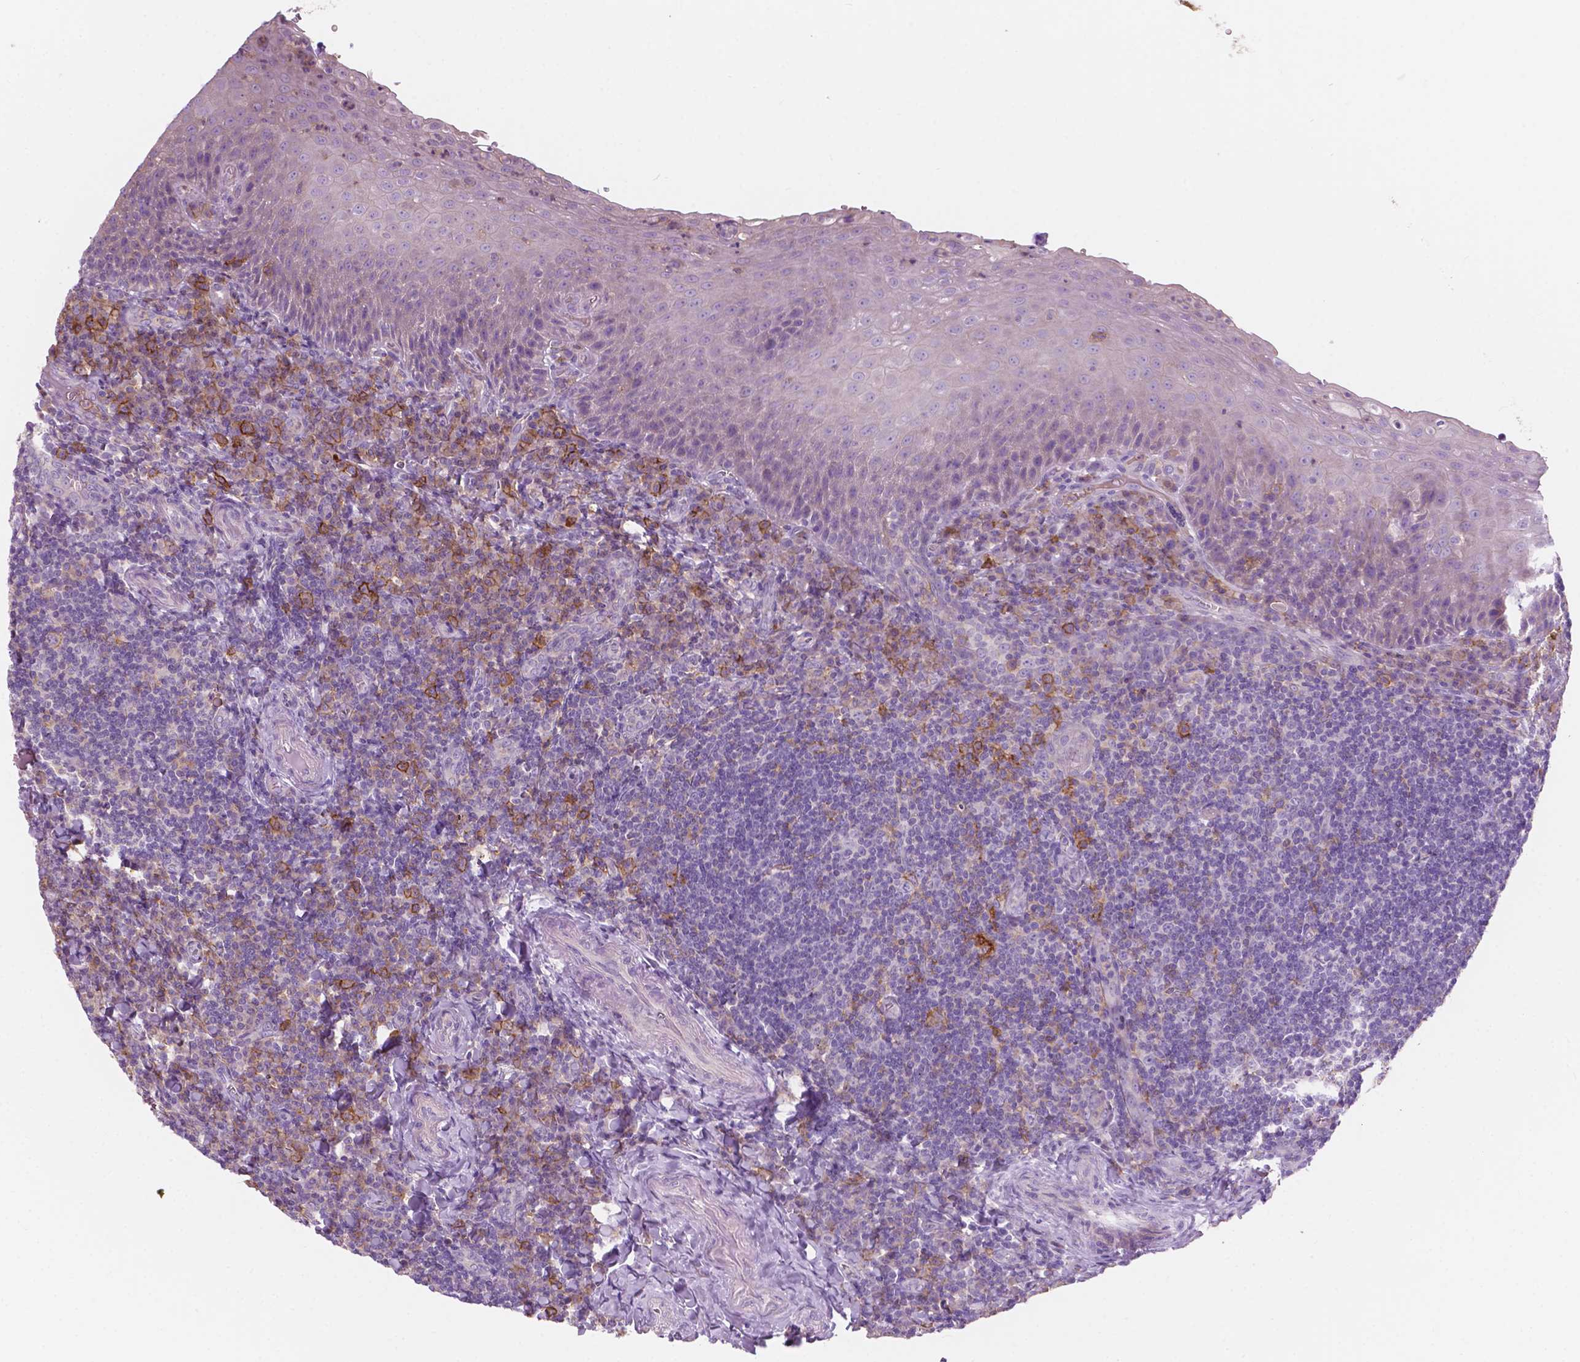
{"staining": {"intensity": "moderate", "quantity": "<25%", "location": "cytoplasmic/membranous"}, "tissue": "tonsil", "cell_type": "Germinal center cells", "image_type": "normal", "snomed": [{"axis": "morphology", "description": "Normal tissue, NOS"}, {"axis": "morphology", "description": "Inflammation, NOS"}, {"axis": "topography", "description": "Tonsil"}], "caption": "Protein analysis of unremarkable tonsil displays moderate cytoplasmic/membranous expression in approximately <25% of germinal center cells. The staining was performed using DAB, with brown indicating positive protein expression. Nuclei are stained blue with hematoxylin.", "gene": "SEMA4A", "patient": {"sex": "female", "age": 31}}